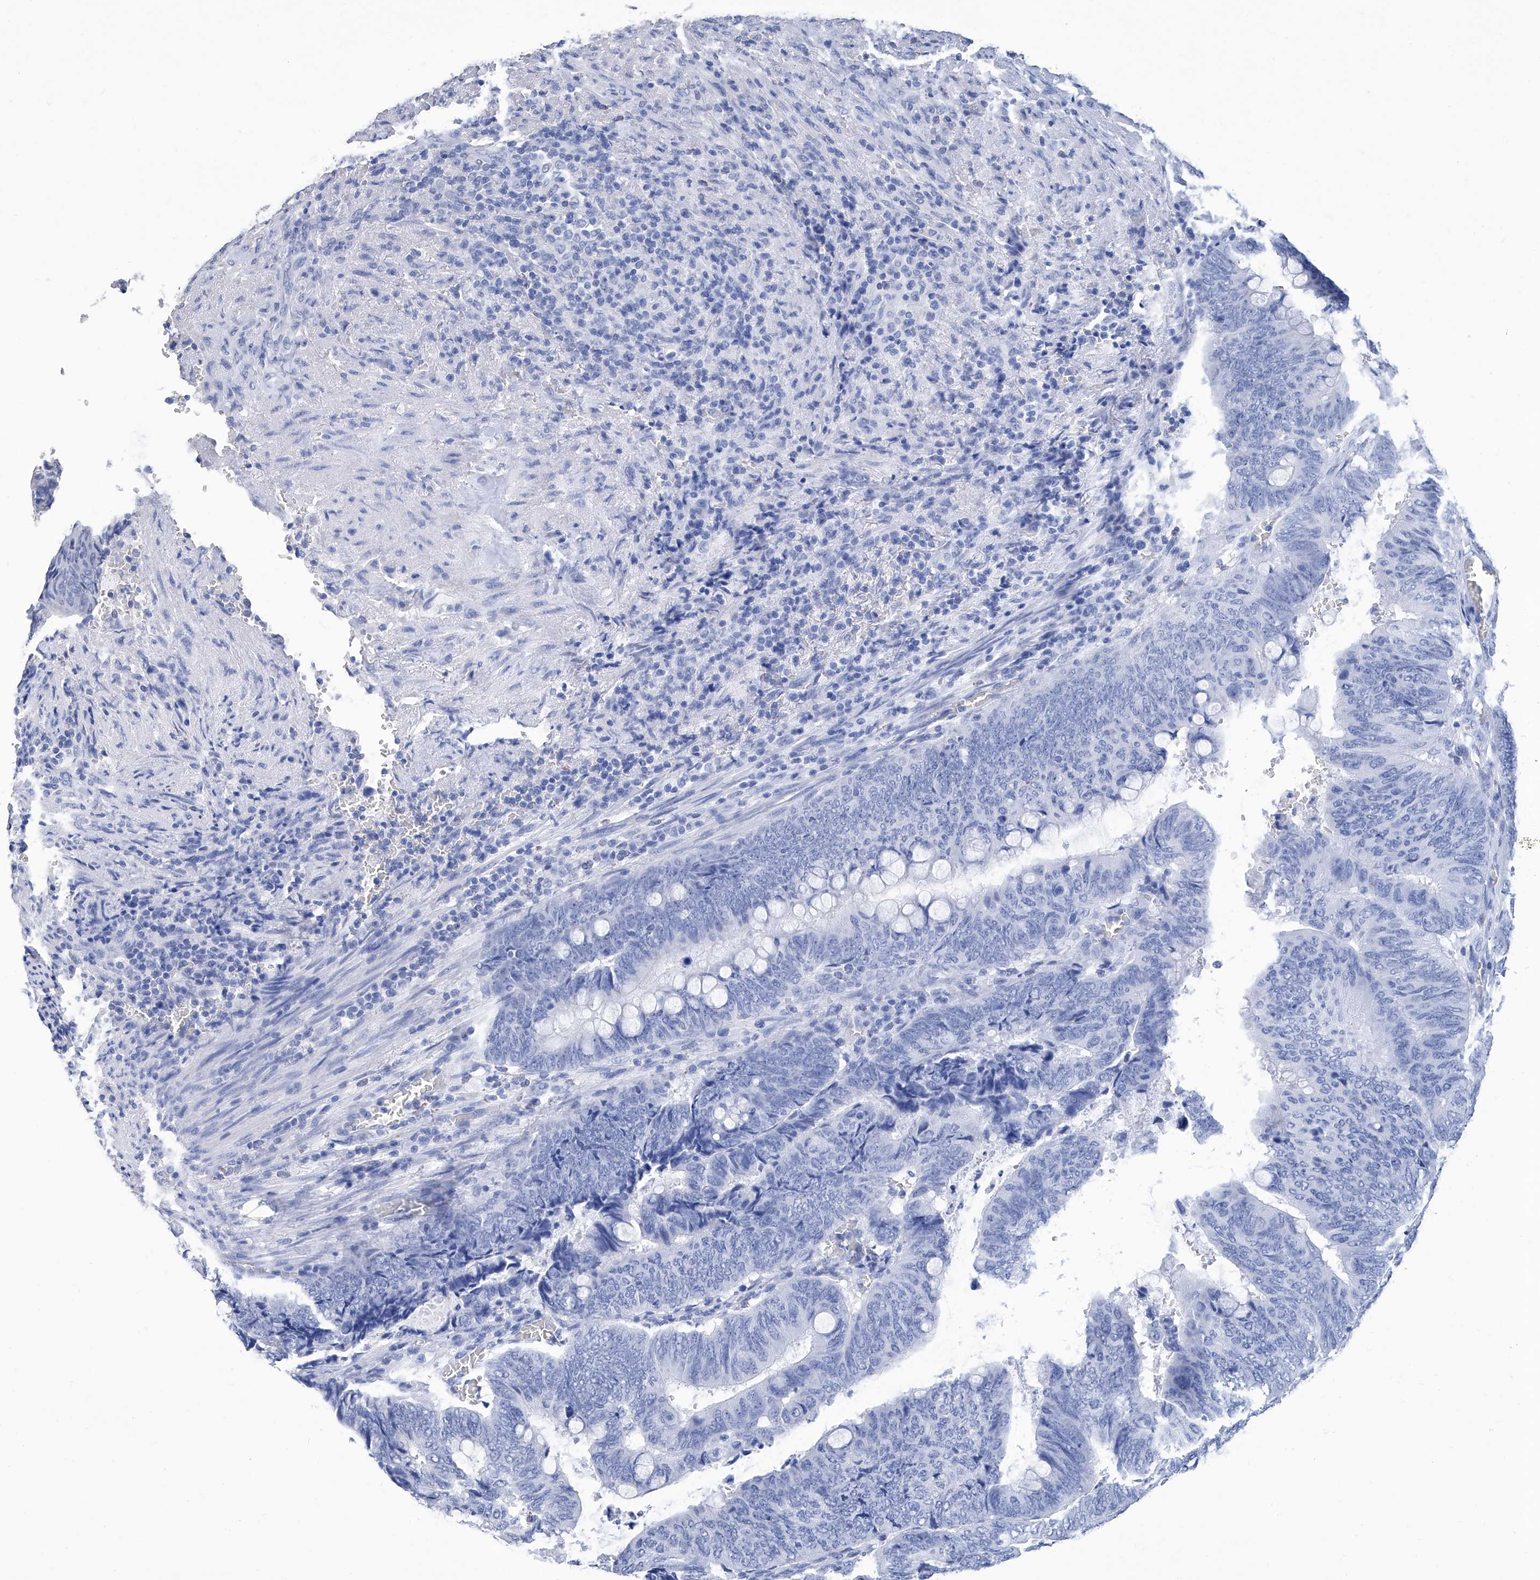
{"staining": {"intensity": "negative", "quantity": "none", "location": "none"}, "tissue": "colorectal cancer", "cell_type": "Tumor cells", "image_type": "cancer", "snomed": [{"axis": "morphology", "description": "Normal tissue, NOS"}, {"axis": "morphology", "description": "Adenocarcinoma, NOS"}, {"axis": "topography", "description": "Rectum"}, {"axis": "topography", "description": "Peripheral nerve tissue"}], "caption": "IHC histopathology image of neoplastic tissue: human colorectal cancer (adenocarcinoma) stained with DAB (3,3'-diaminobenzidine) exhibits no significant protein staining in tumor cells.", "gene": "GPT", "patient": {"sex": "male", "age": 92}}